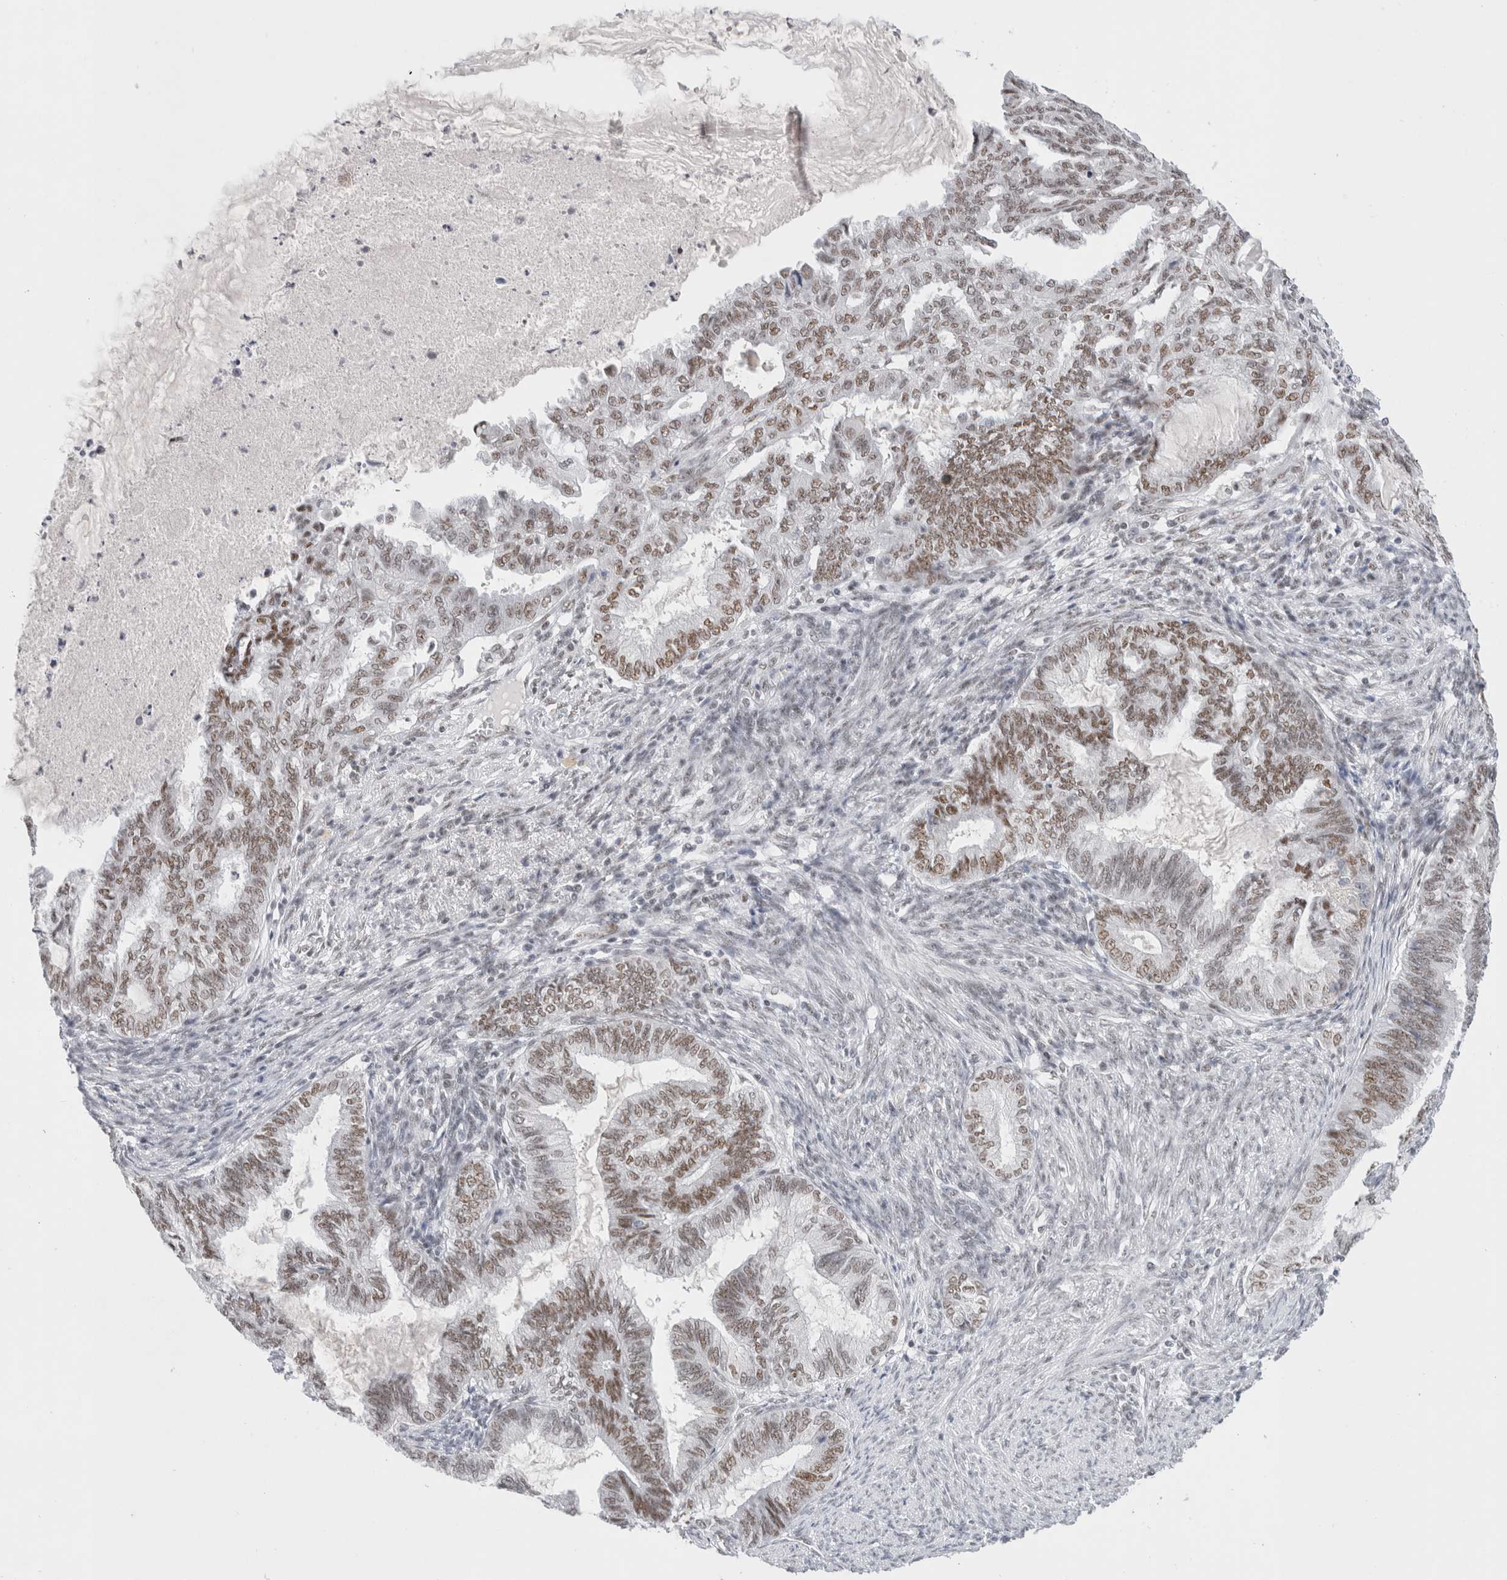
{"staining": {"intensity": "moderate", "quantity": ">75%", "location": "nuclear"}, "tissue": "endometrial cancer", "cell_type": "Tumor cells", "image_type": "cancer", "snomed": [{"axis": "morphology", "description": "Adenocarcinoma, NOS"}, {"axis": "topography", "description": "Endometrium"}], "caption": "Immunohistochemistry (IHC) histopathology image of endometrial cancer stained for a protein (brown), which demonstrates medium levels of moderate nuclear positivity in approximately >75% of tumor cells.", "gene": "COPS7A", "patient": {"sex": "female", "age": 86}}